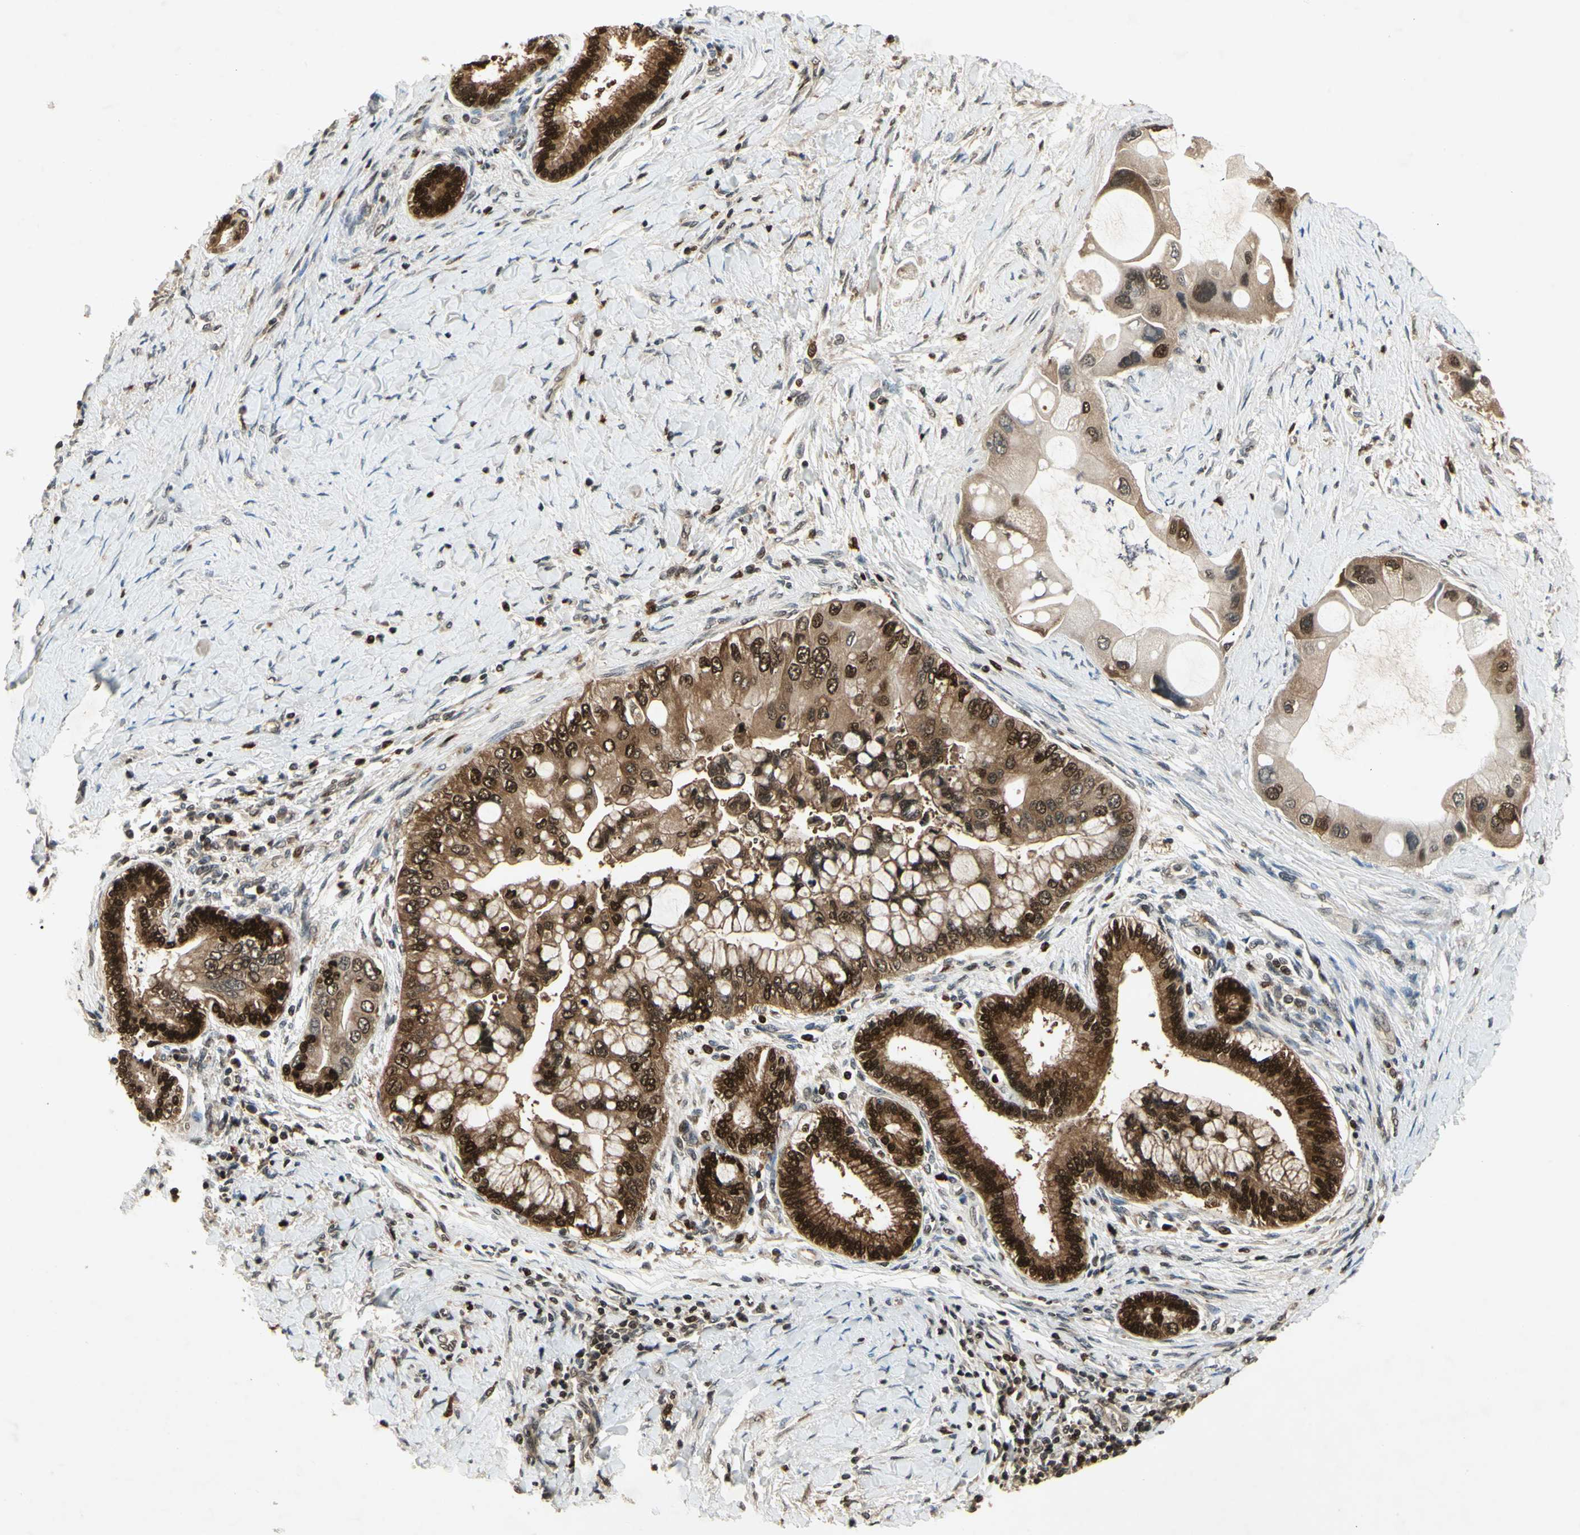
{"staining": {"intensity": "strong", "quantity": ">75%", "location": "cytoplasmic/membranous,nuclear"}, "tissue": "liver cancer", "cell_type": "Tumor cells", "image_type": "cancer", "snomed": [{"axis": "morphology", "description": "Normal tissue, NOS"}, {"axis": "morphology", "description": "Cholangiocarcinoma"}, {"axis": "topography", "description": "Liver"}, {"axis": "topography", "description": "Peripheral nerve tissue"}], "caption": "Immunohistochemistry (DAB (3,3'-diaminobenzidine)) staining of human liver cancer displays strong cytoplasmic/membranous and nuclear protein expression in approximately >75% of tumor cells.", "gene": "GSR", "patient": {"sex": "male", "age": 50}}